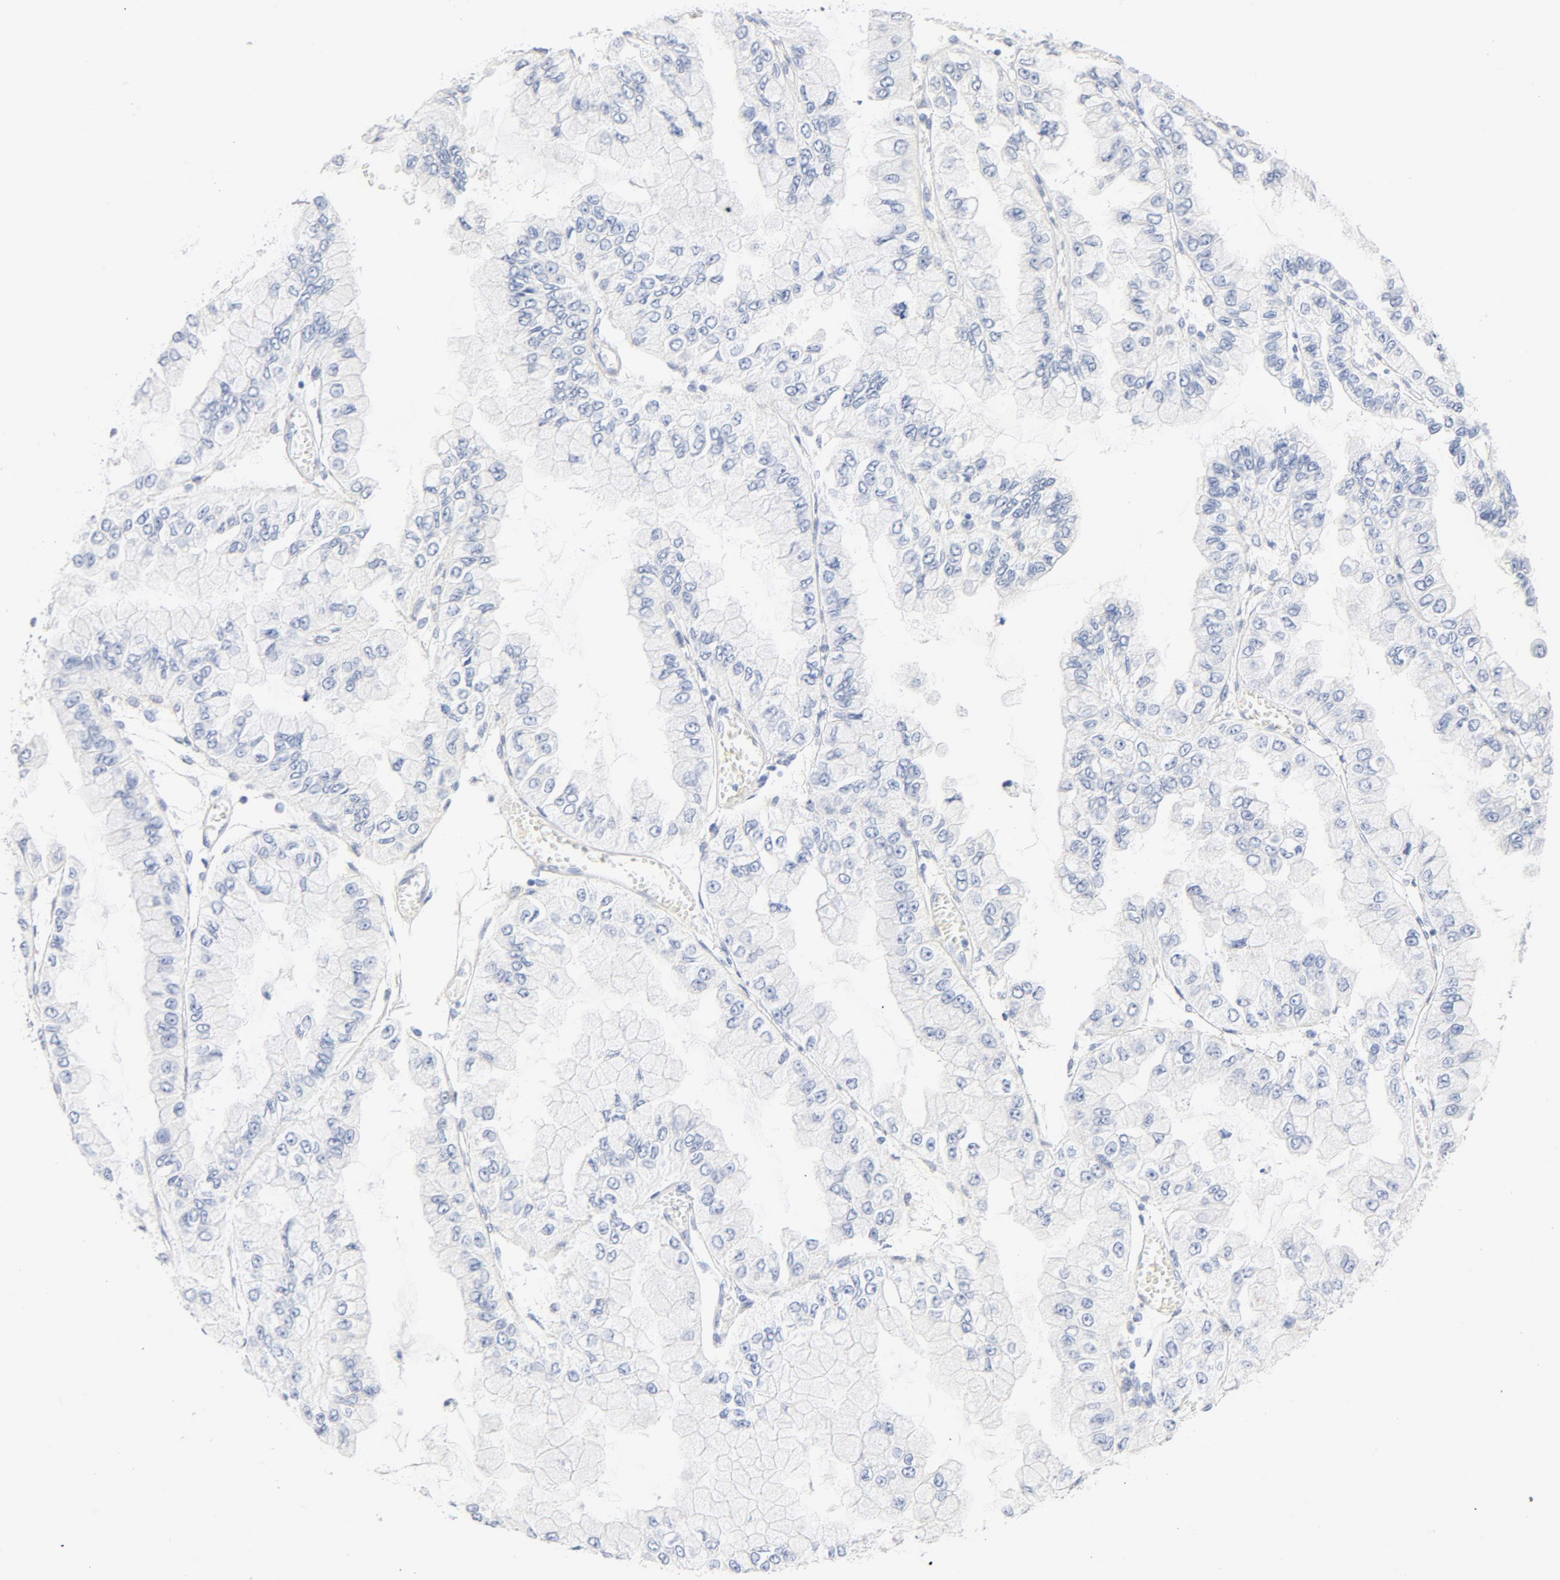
{"staining": {"intensity": "negative", "quantity": "none", "location": "none"}, "tissue": "liver cancer", "cell_type": "Tumor cells", "image_type": "cancer", "snomed": [{"axis": "morphology", "description": "Cholangiocarcinoma"}, {"axis": "topography", "description": "Liver"}], "caption": "Histopathology image shows no significant protein expression in tumor cells of liver cancer (cholangiocarcinoma).", "gene": "HOMER1", "patient": {"sex": "female", "age": 79}}